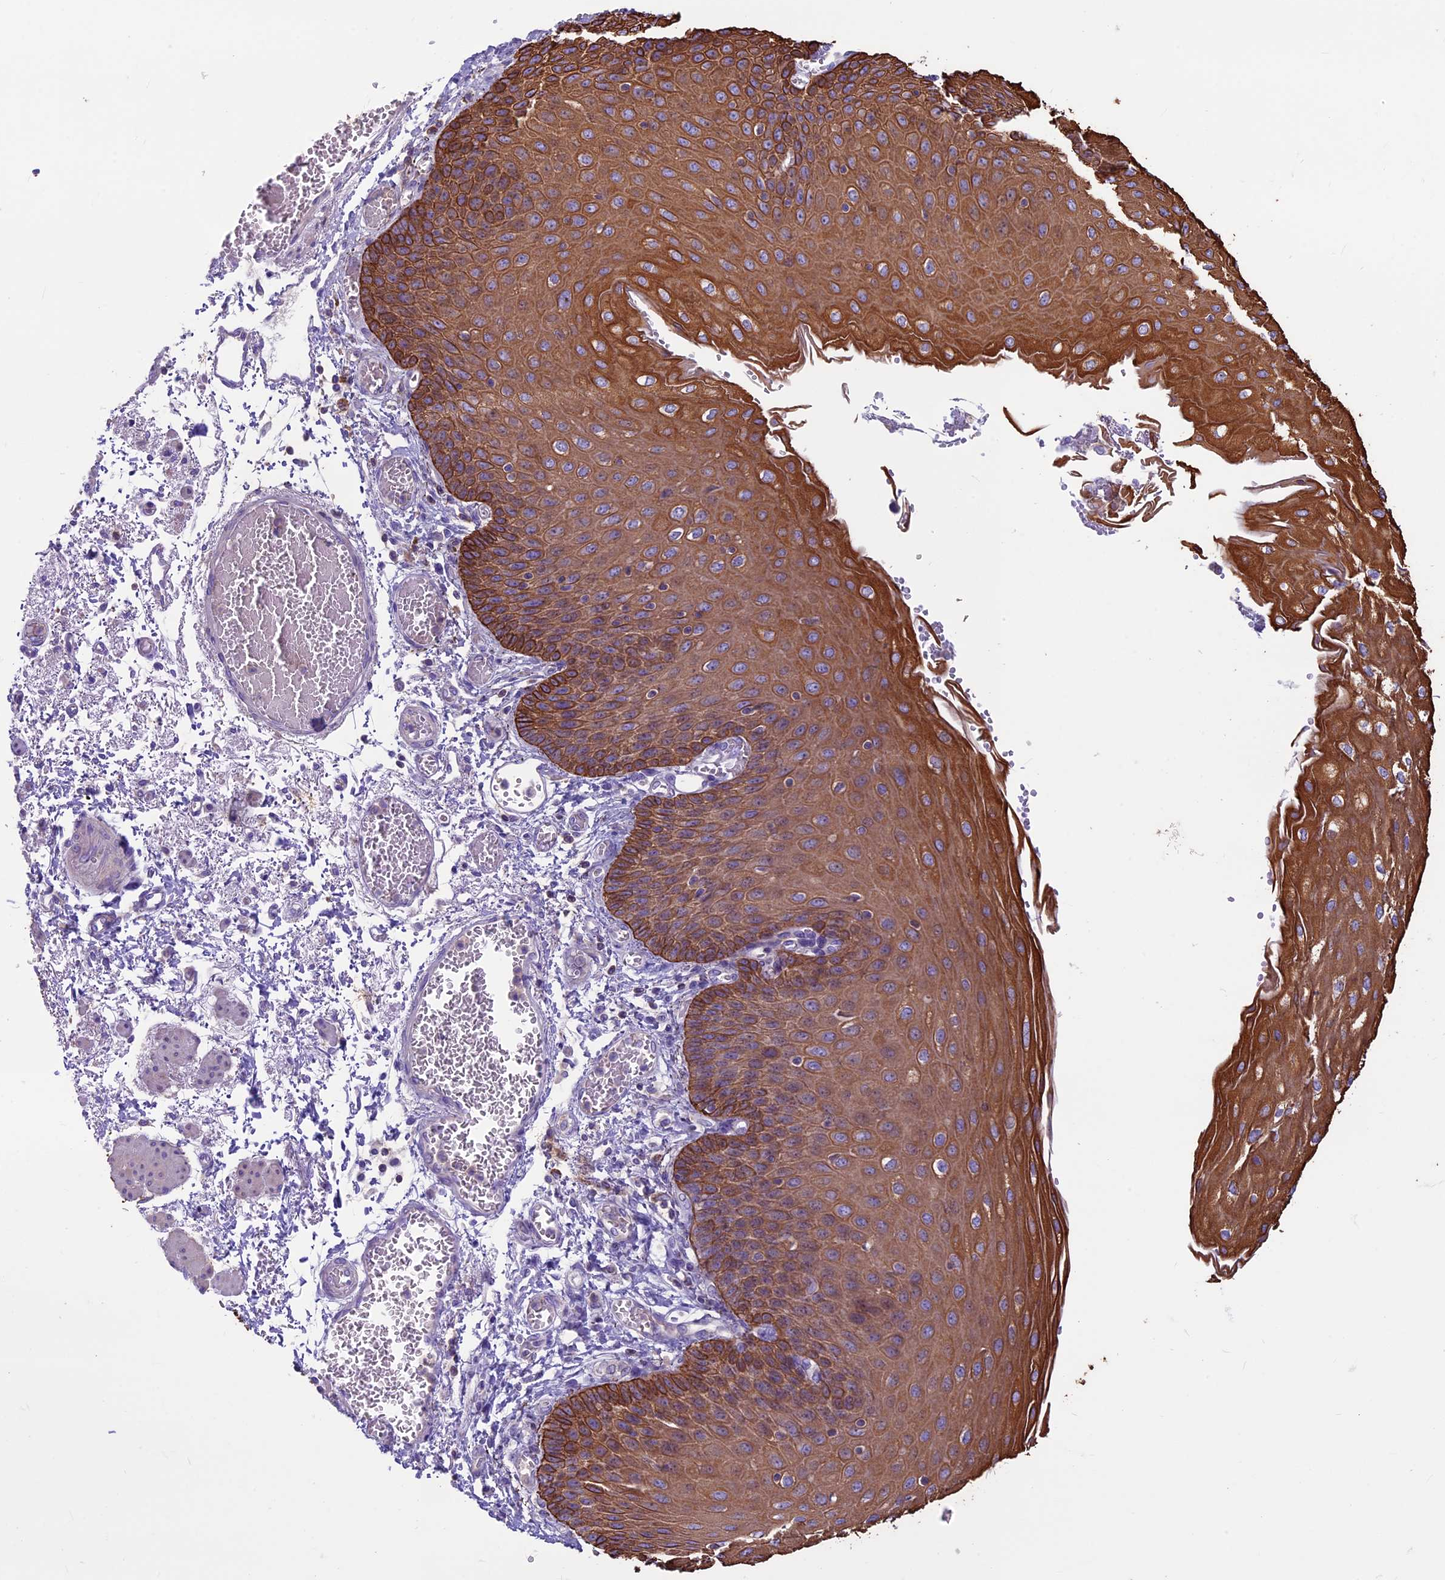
{"staining": {"intensity": "strong", "quantity": ">75%", "location": "cytoplasmic/membranous"}, "tissue": "esophagus", "cell_type": "Squamous epithelial cells", "image_type": "normal", "snomed": [{"axis": "morphology", "description": "Normal tissue, NOS"}, {"axis": "topography", "description": "Esophagus"}], "caption": "Esophagus stained with immunohistochemistry (IHC) reveals strong cytoplasmic/membranous expression in about >75% of squamous epithelial cells.", "gene": "CDAN1", "patient": {"sex": "male", "age": 81}}